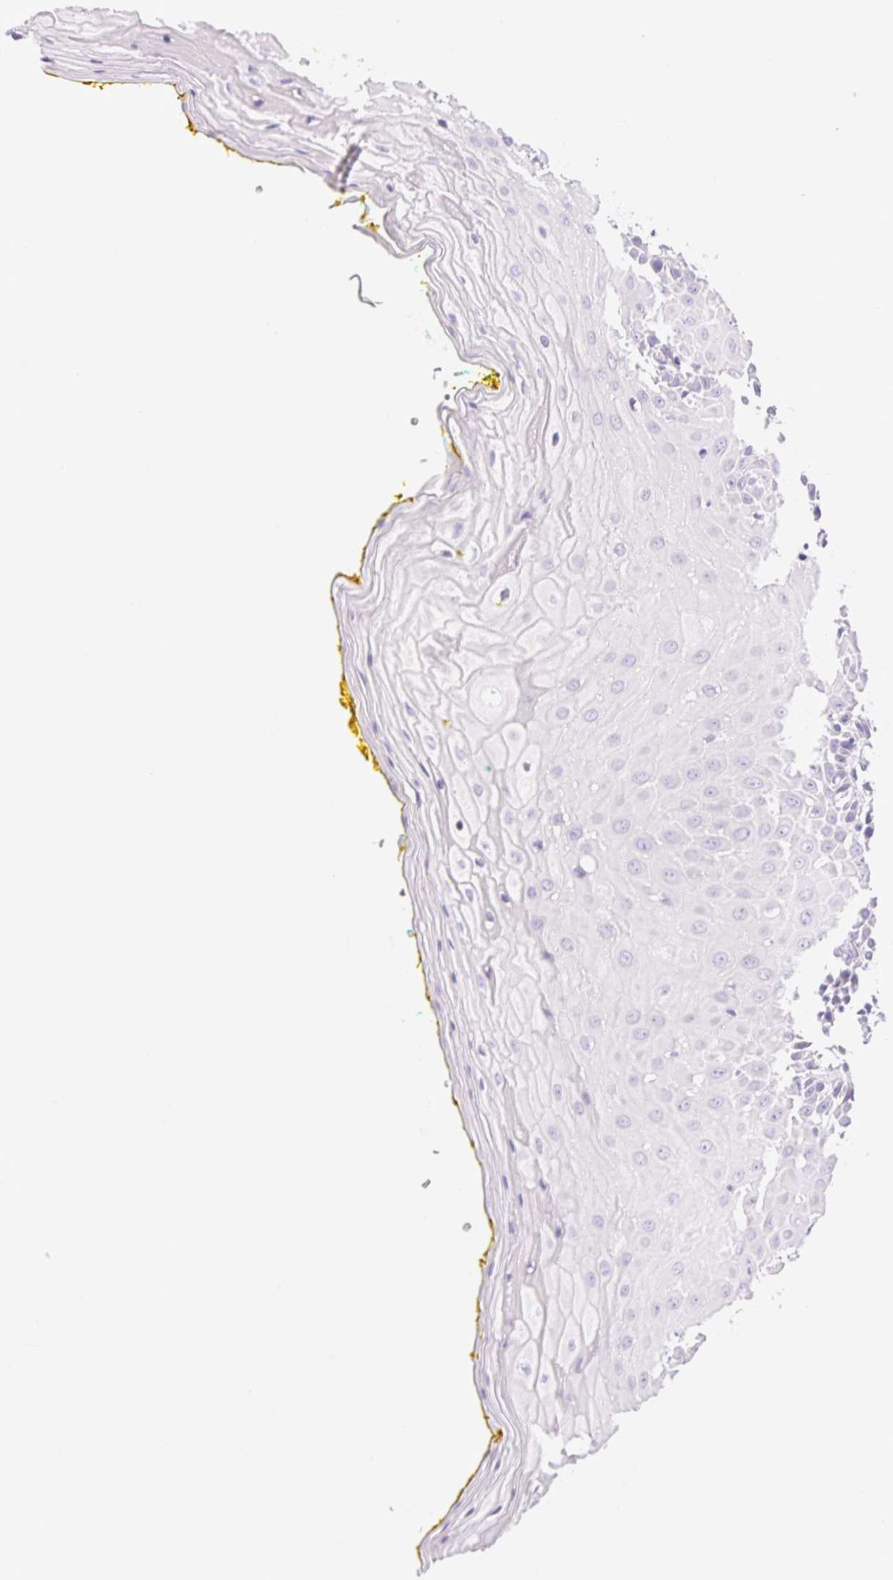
{"staining": {"intensity": "negative", "quantity": "none", "location": "none"}, "tissue": "oral mucosa", "cell_type": "Squamous epithelial cells", "image_type": "normal", "snomed": [{"axis": "morphology", "description": "Normal tissue, NOS"}, {"axis": "morphology", "description": "Squamous cell carcinoma, NOS"}, {"axis": "topography", "description": "Oral tissue"}, {"axis": "topography", "description": "Head-Neck"}], "caption": "Oral mucosa was stained to show a protein in brown. There is no significant expression in squamous epithelial cells. (Brightfield microscopy of DAB (3,3'-diaminobenzidine) immunohistochemistry at high magnification).", "gene": "ATP6V0A4", "patient": {"sex": "female", "age": 70}}